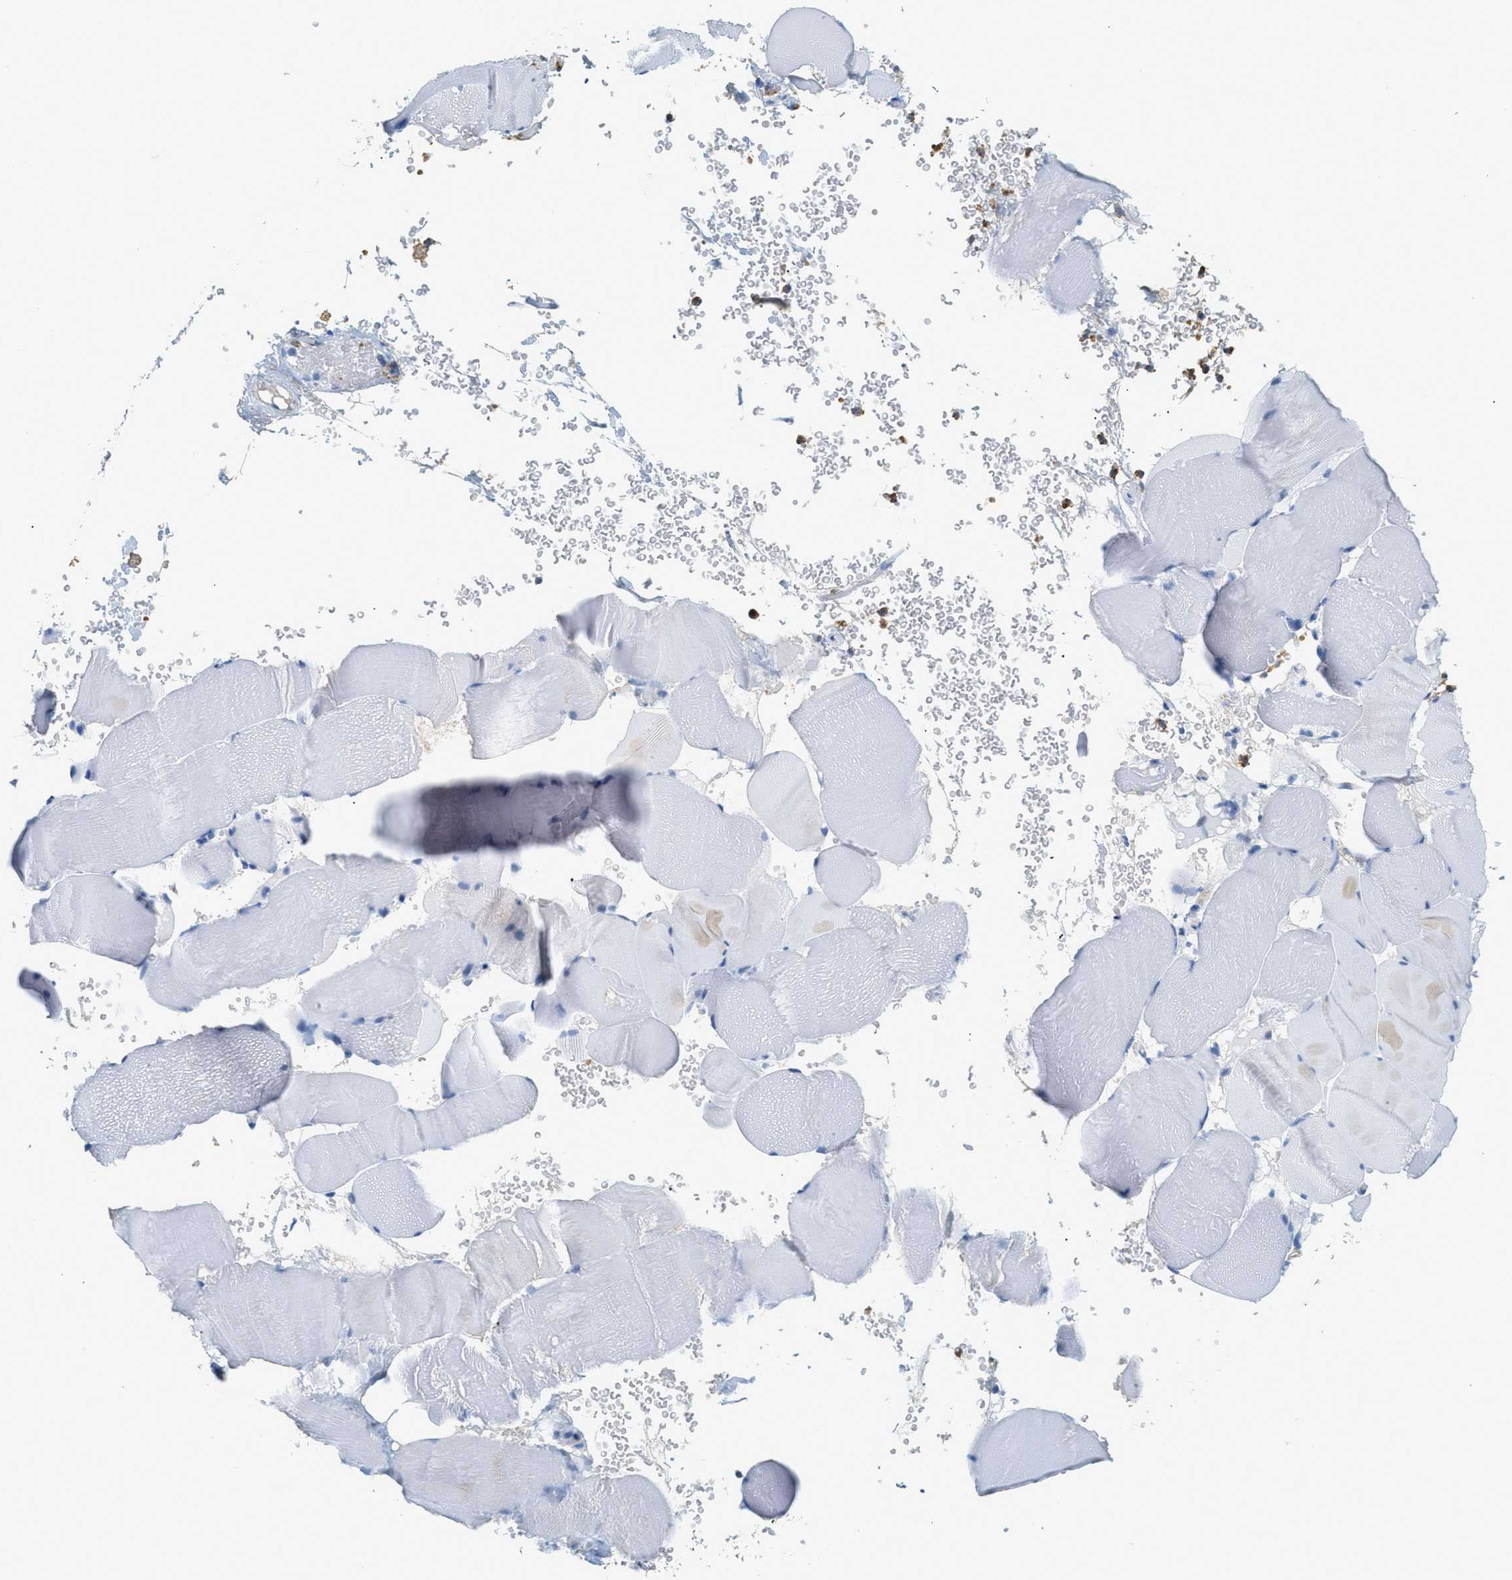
{"staining": {"intensity": "negative", "quantity": "none", "location": "none"}, "tissue": "skeletal muscle", "cell_type": "Myocytes", "image_type": "normal", "snomed": [{"axis": "morphology", "description": "Normal tissue, NOS"}, {"axis": "topography", "description": "Skeletal muscle"}], "caption": "Myocytes are negative for brown protein staining in normal skeletal muscle. The staining is performed using DAB brown chromogen with nuclei counter-stained in using hematoxylin.", "gene": "LCN2", "patient": {"sex": "male", "age": 62}}